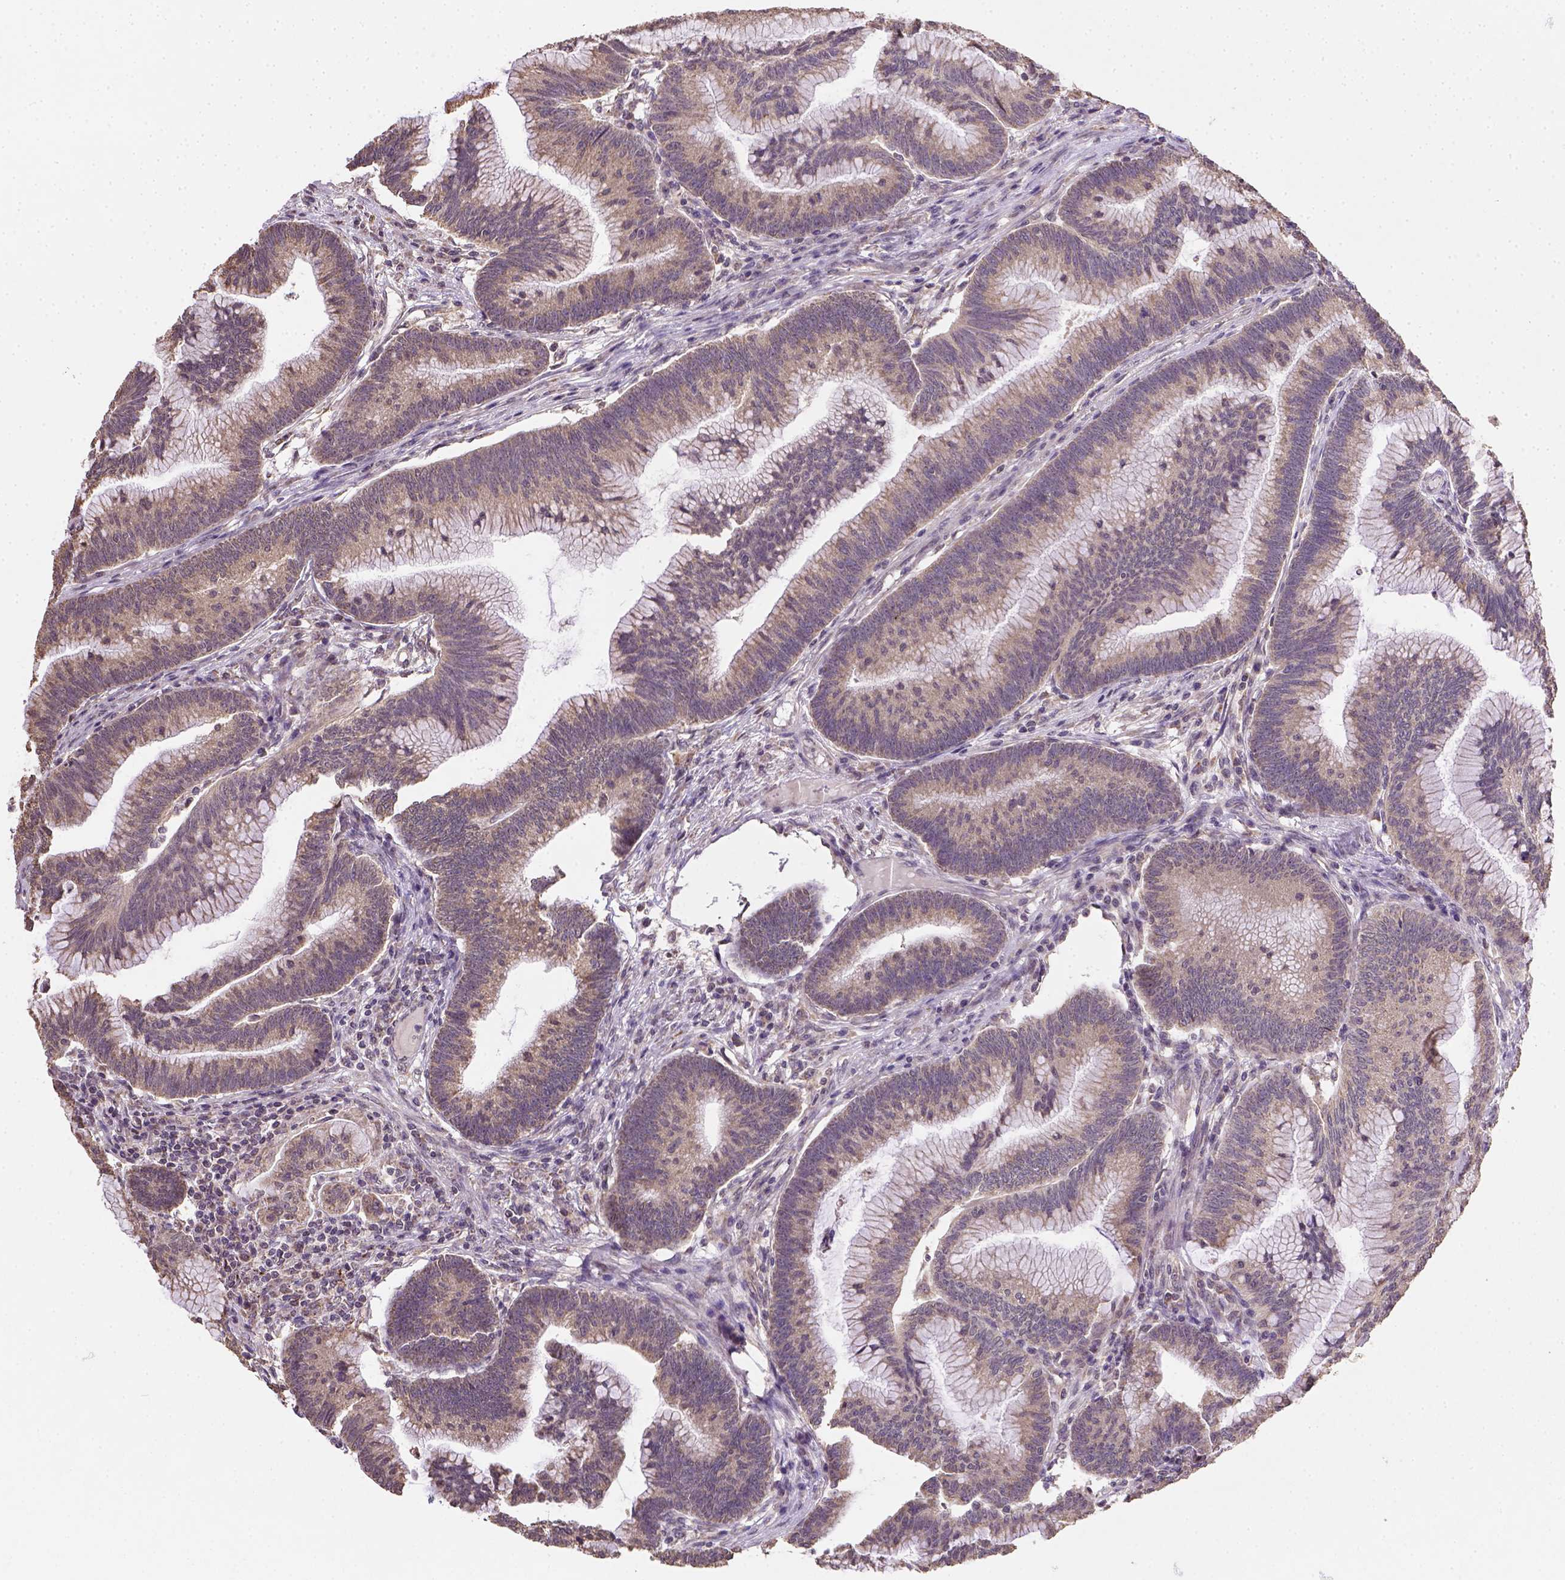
{"staining": {"intensity": "weak", "quantity": ">75%", "location": "cytoplasmic/membranous"}, "tissue": "colorectal cancer", "cell_type": "Tumor cells", "image_type": "cancer", "snomed": [{"axis": "morphology", "description": "Adenocarcinoma, NOS"}, {"axis": "topography", "description": "Colon"}], "caption": "Immunohistochemistry (IHC) histopathology image of neoplastic tissue: colorectal cancer stained using immunohistochemistry (IHC) demonstrates low levels of weak protein expression localized specifically in the cytoplasmic/membranous of tumor cells, appearing as a cytoplasmic/membranous brown color.", "gene": "NUDT10", "patient": {"sex": "female", "age": 78}}